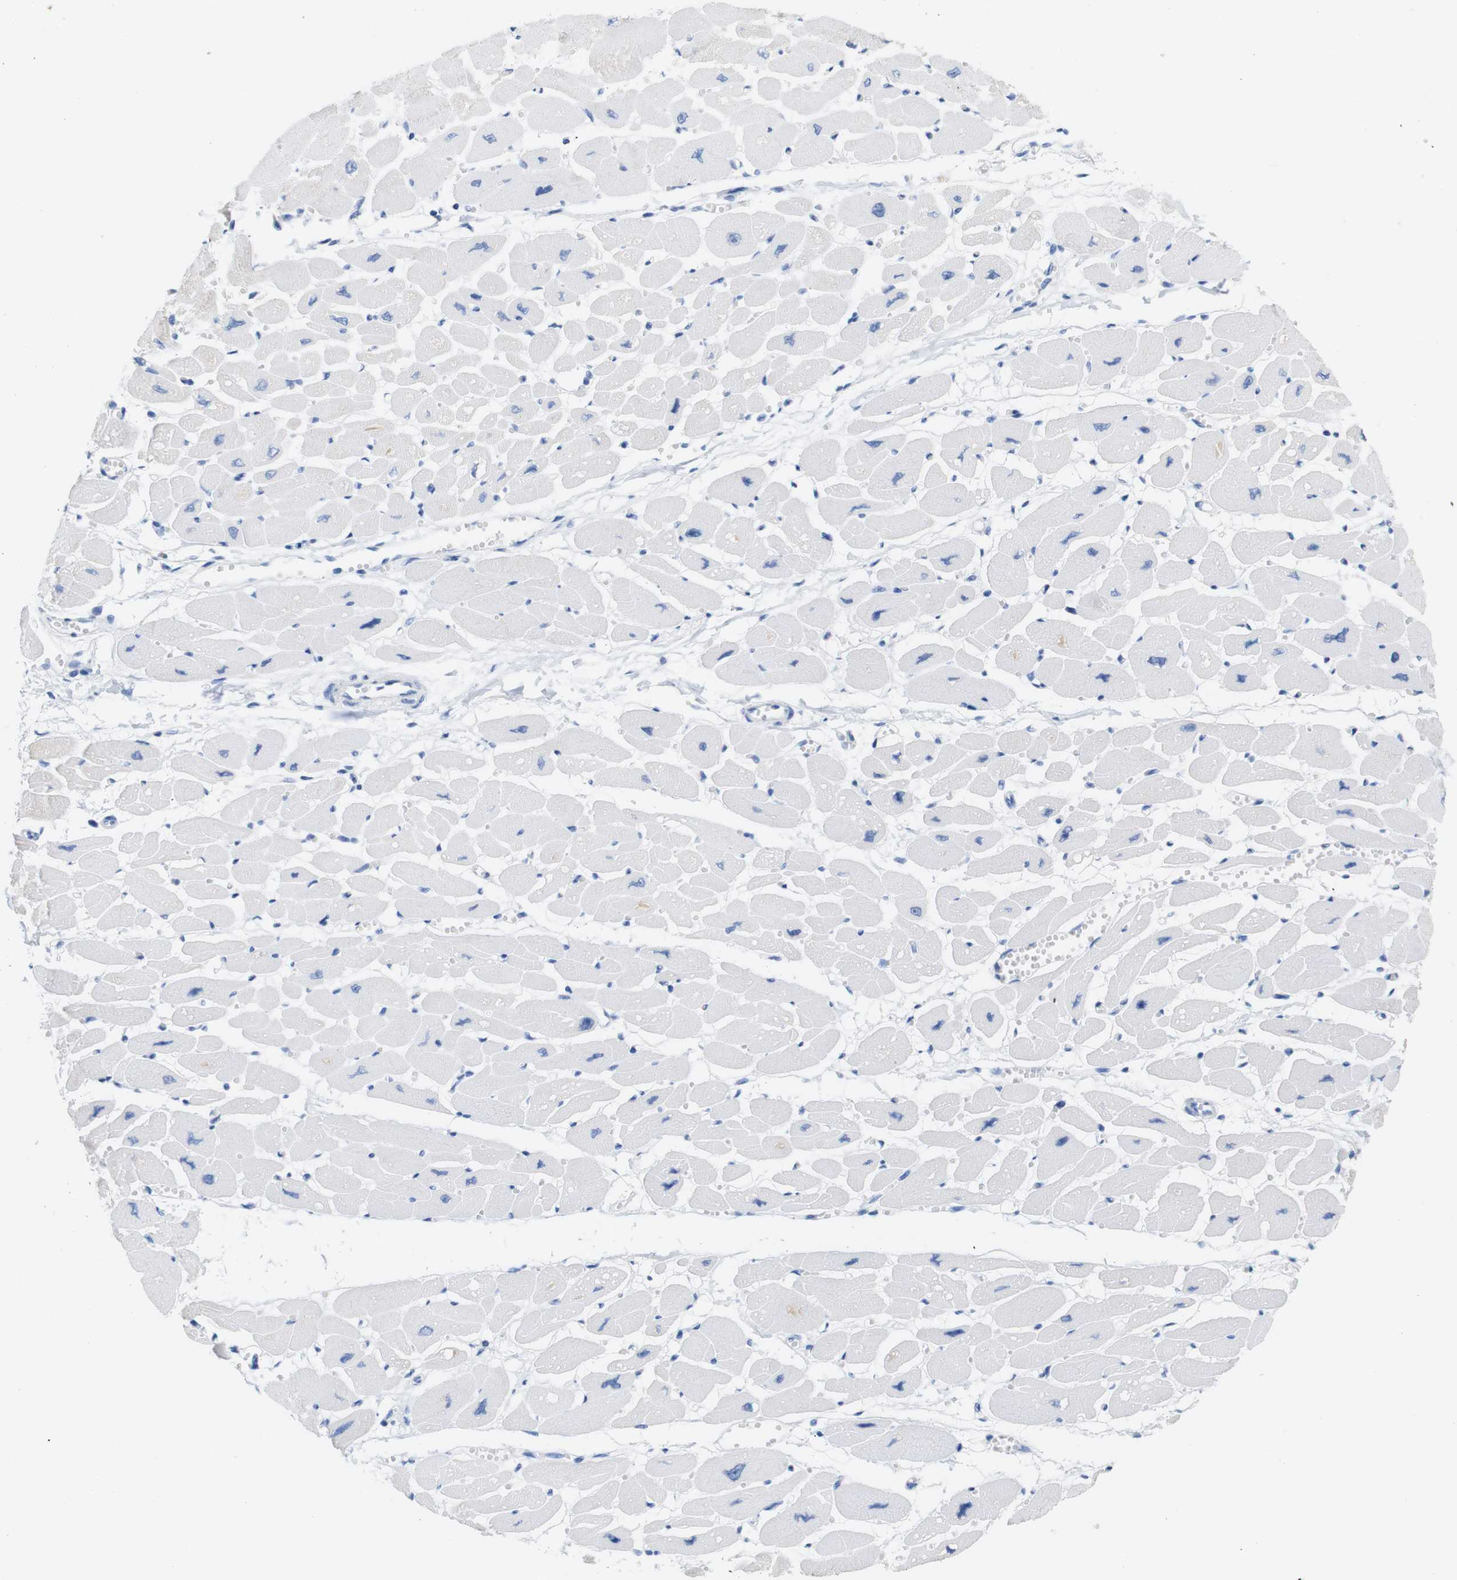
{"staining": {"intensity": "negative", "quantity": "none", "location": "none"}, "tissue": "heart muscle", "cell_type": "Cardiomyocytes", "image_type": "normal", "snomed": [{"axis": "morphology", "description": "Normal tissue, NOS"}, {"axis": "topography", "description": "Heart"}], "caption": "Human heart muscle stained for a protein using IHC shows no positivity in cardiomyocytes.", "gene": "LAG3", "patient": {"sex": "female", "age": 54}}